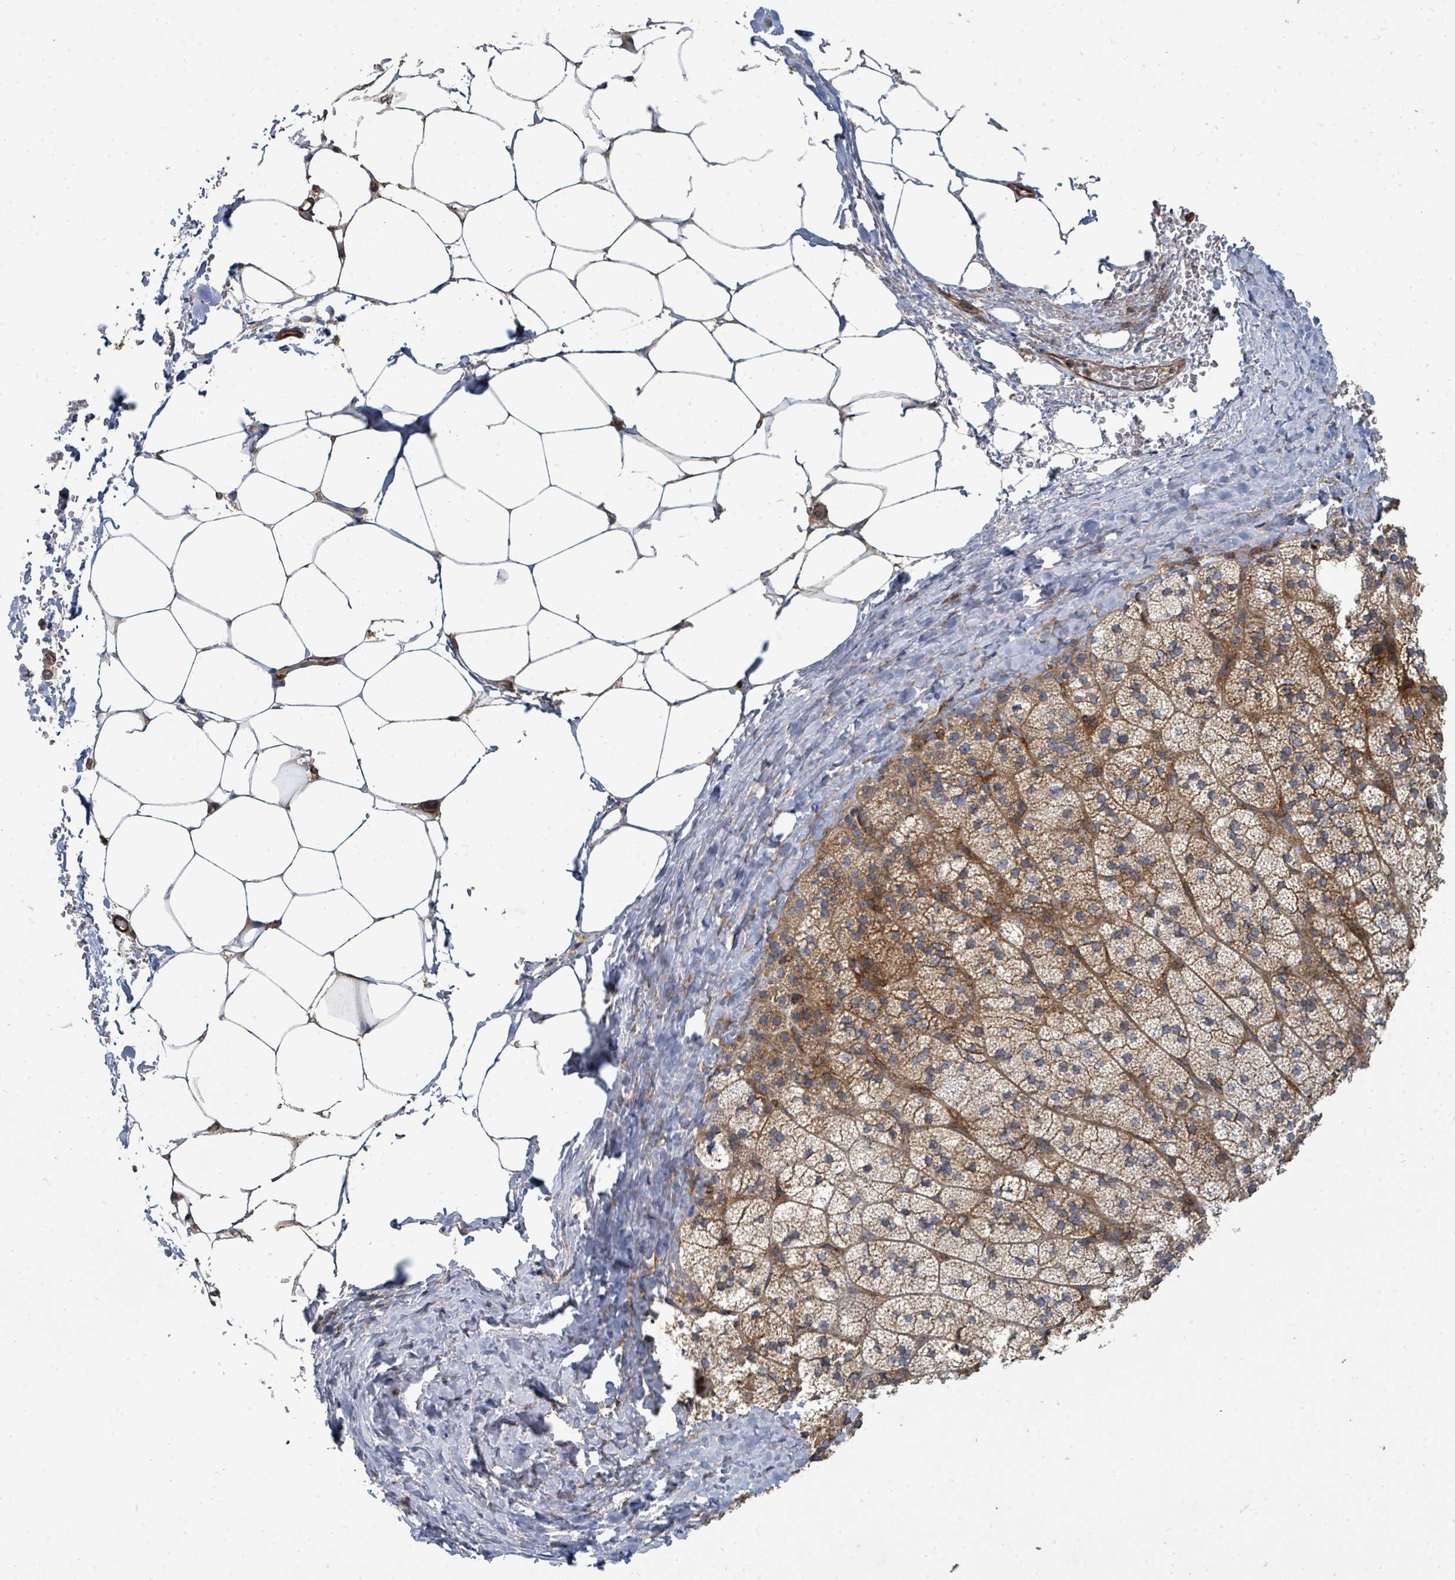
{"staining": {"intensity": "strong", "quantity": "25%-75%", "location": "cytoplasmic/membranous"}, "tissue": "adrenal gland", "cell_type": "Glandular cells", "image_type": "normal", "snomed": [{"axis": "morphology", "description": "Normal tissue, NOS"}, {"axis": "topography", "description": "Adrenal gland"}], "caption": "Adrenal gland stained for a protein (brown) displays strong cytoplasmic/membranous positive expression in approximately 25%-75% of glandular cells.", "gene": "IFIT1", "patient": {"sex": "female", "age": 58}}